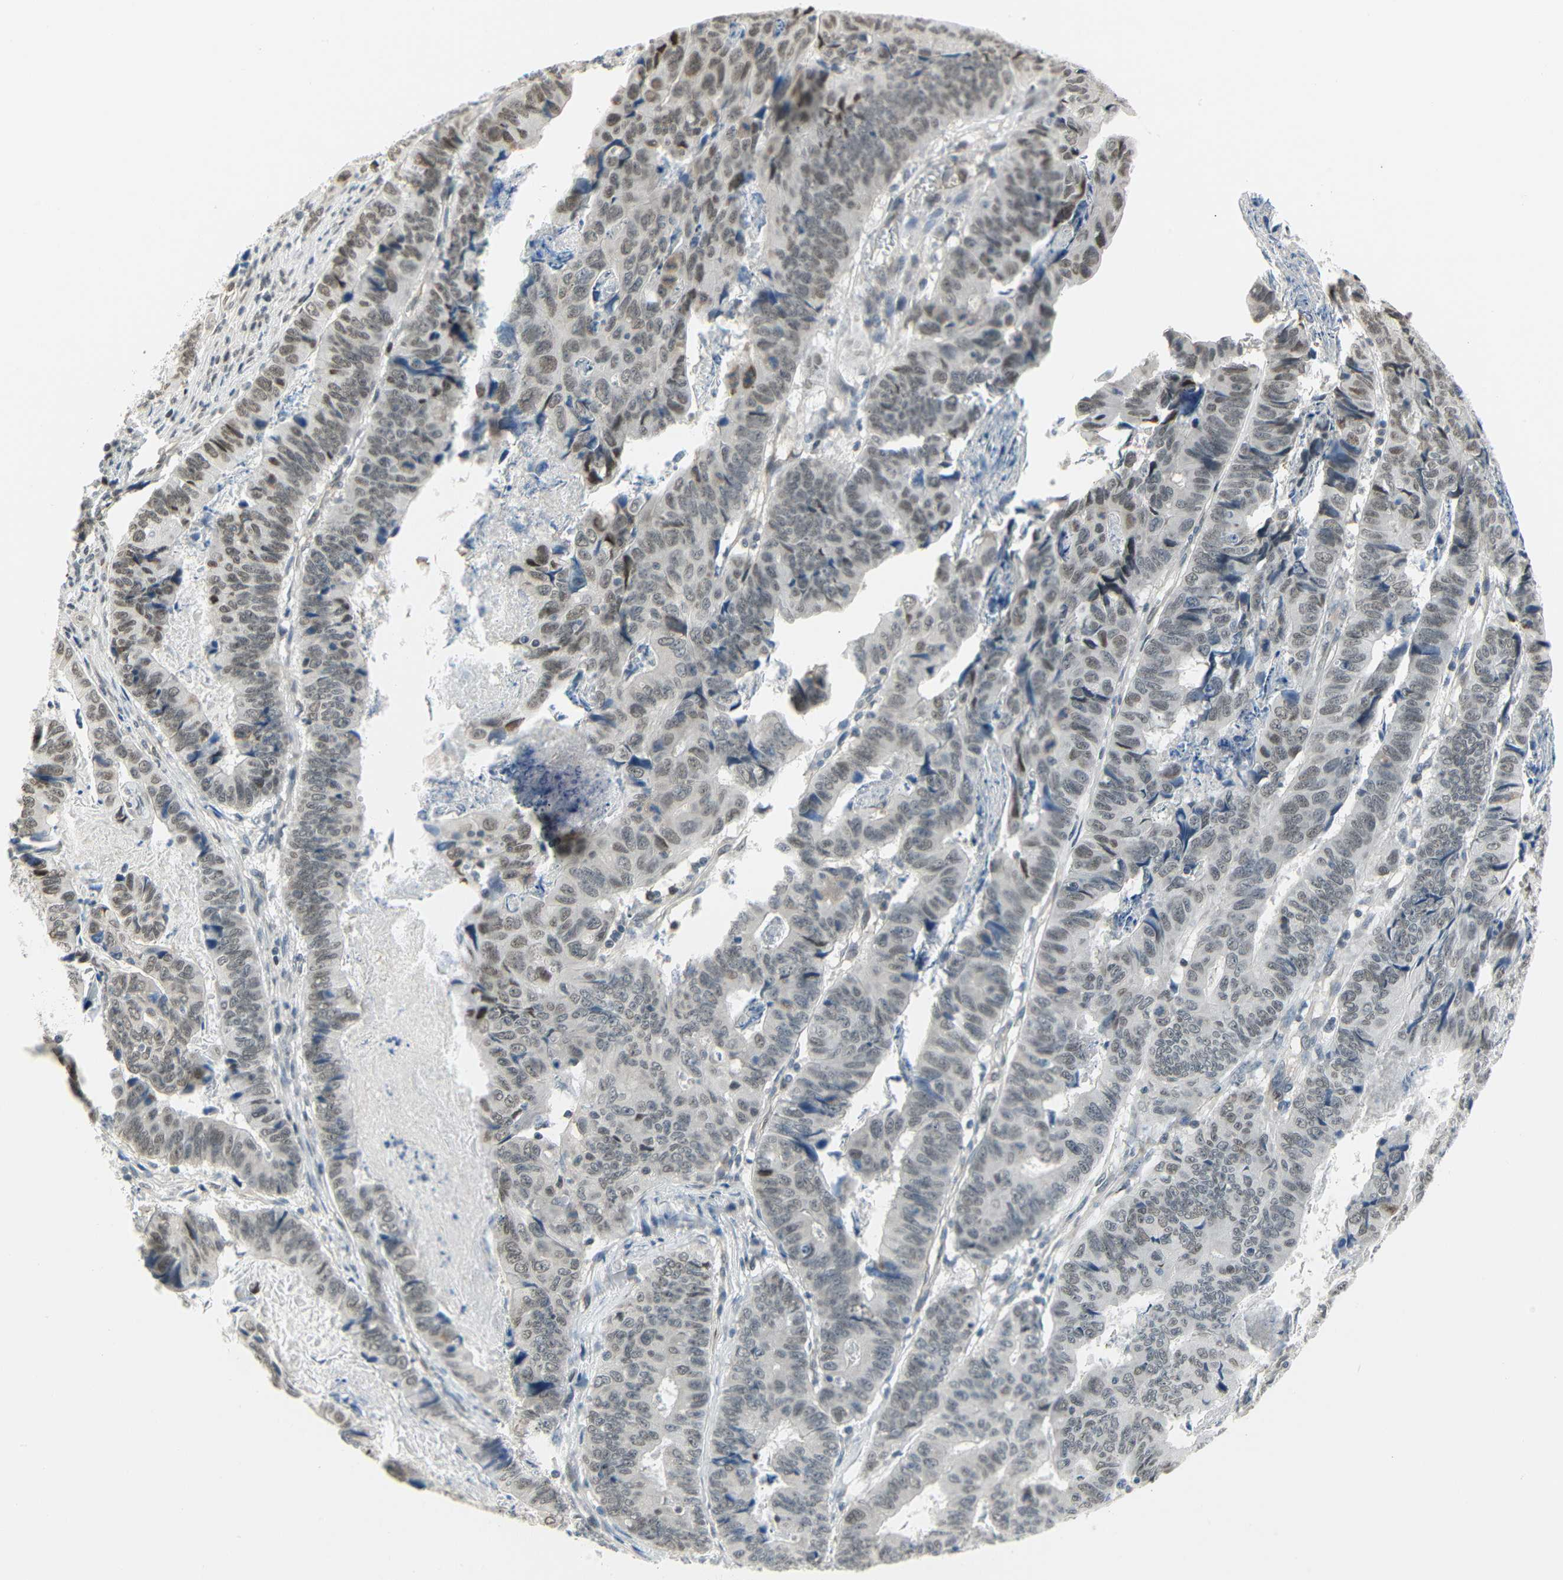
{"staining": {"intensity": "moderate", "quantity": "<25%", "location": "nuclear"}, "tissue": "stomach cancer", "cell_type": "Tumor cells", "image_type": "cancer", "snomed": [{"axis": "morphology", "description": "Adenocarcinoma, NOS"}, {"axis": "topography", "description": "Stomach, lower"}], "caption": "Brown immunohistochemical staining in human stomach cancer (adenocarcinoma) displays moderate nuclear staining in approximately <25% of tumor cells.", "gene": "IMPG2", "patient": {"sex": "male", "age": 77}}